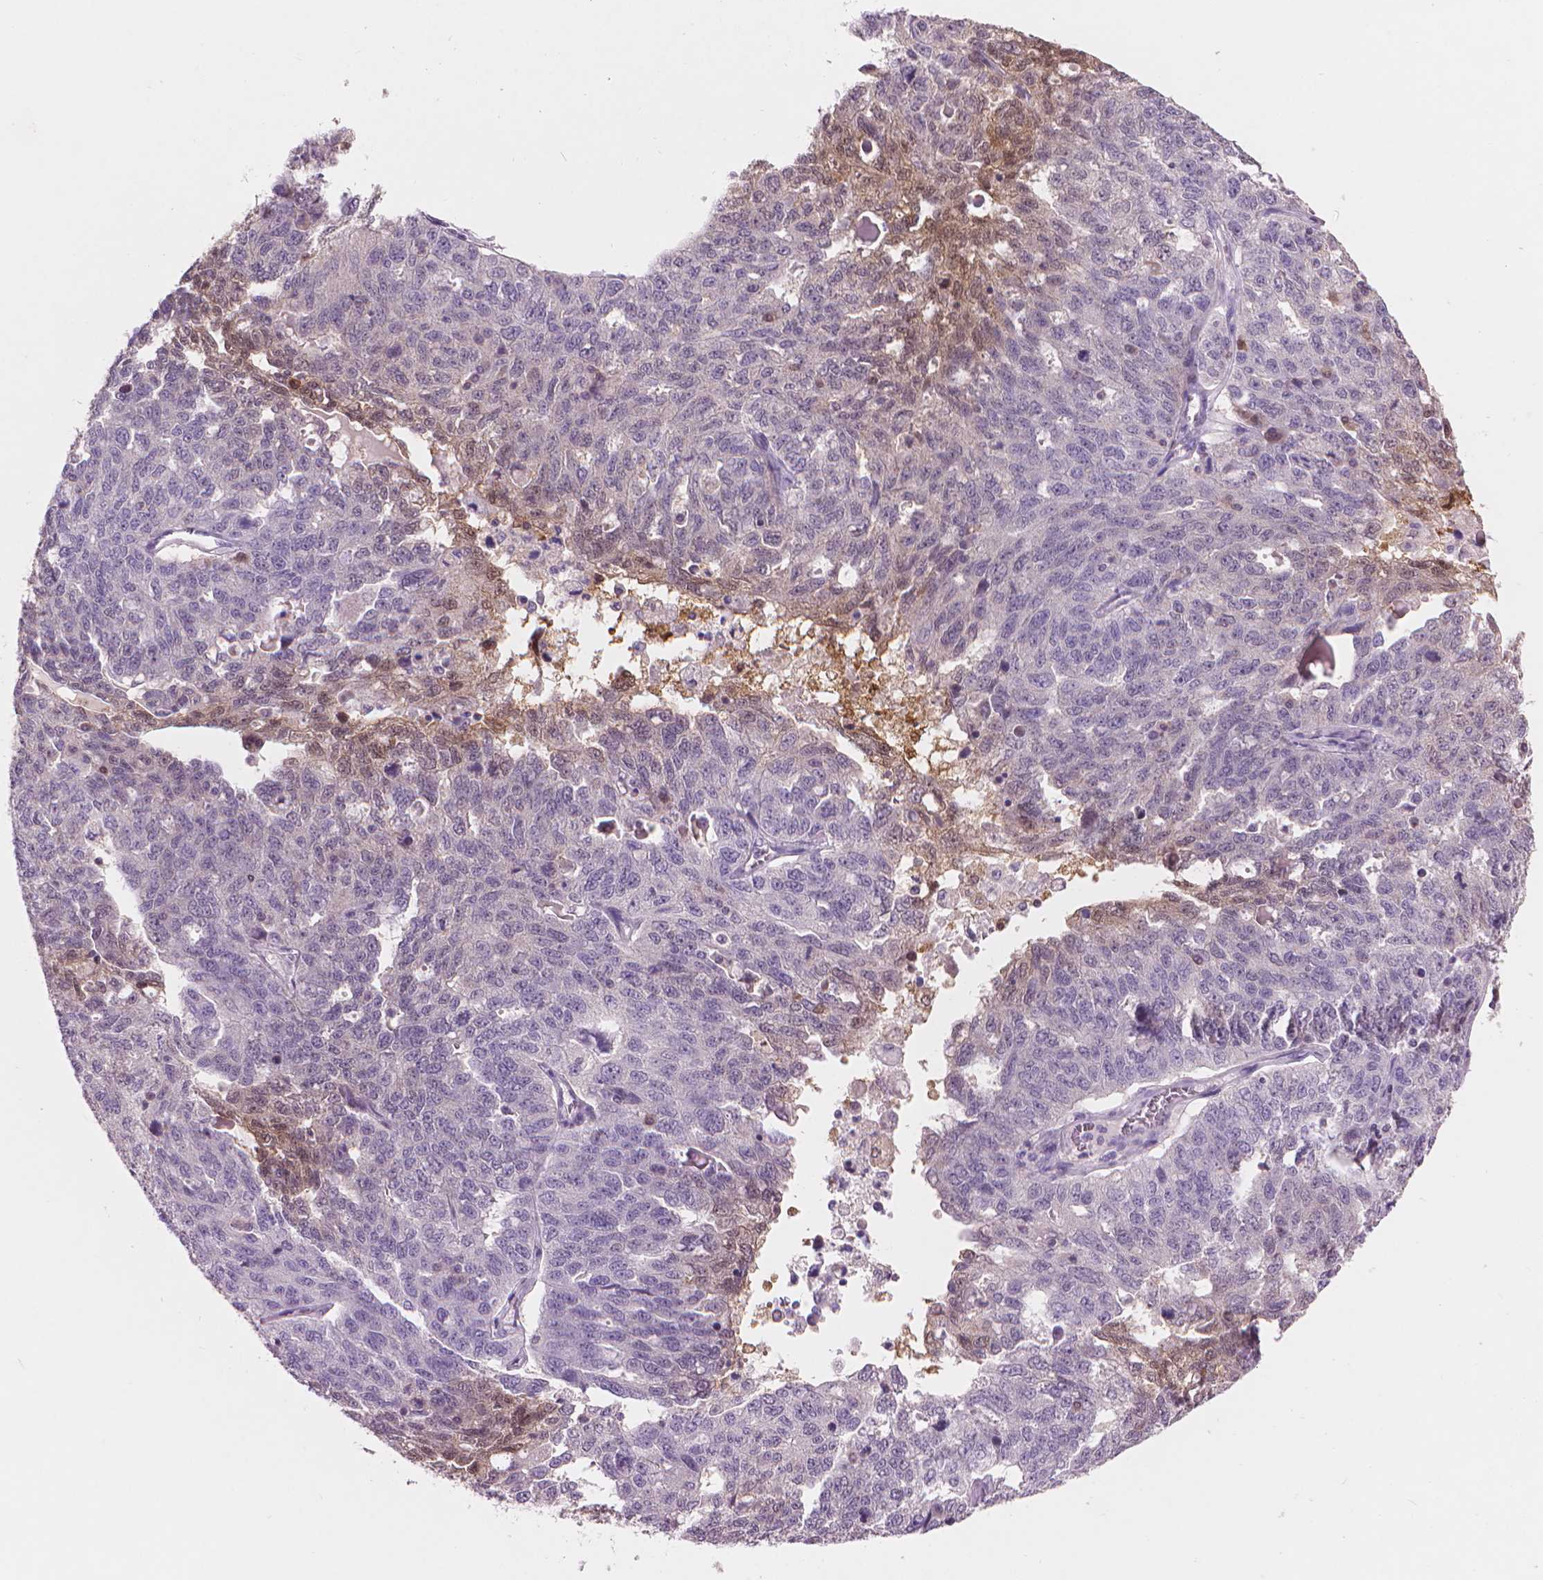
{"staining": {"intensity": "negative", "quantity": "none", "location": "none"}, "tissue": "ovarian cancer", "cell_type": "Tumor cells", "image_type": "cancer", "snomed": [{"axis": "morphology", "description": "Cystadenocarcinoma, serous, NOS"}, {"axis": "topography", "description": "Ovary"}], "caption": "Protein analysis of ovarian cancer exhibits no significant positivity in tumor cells. The staining was performed using DAB to visualize the protein expression in brown, while the nuclei were stained in blue with hematoxylin (Magnification: 20x).", "gene": "ENO2", "patient": {"sex": "female", "age": 71}}